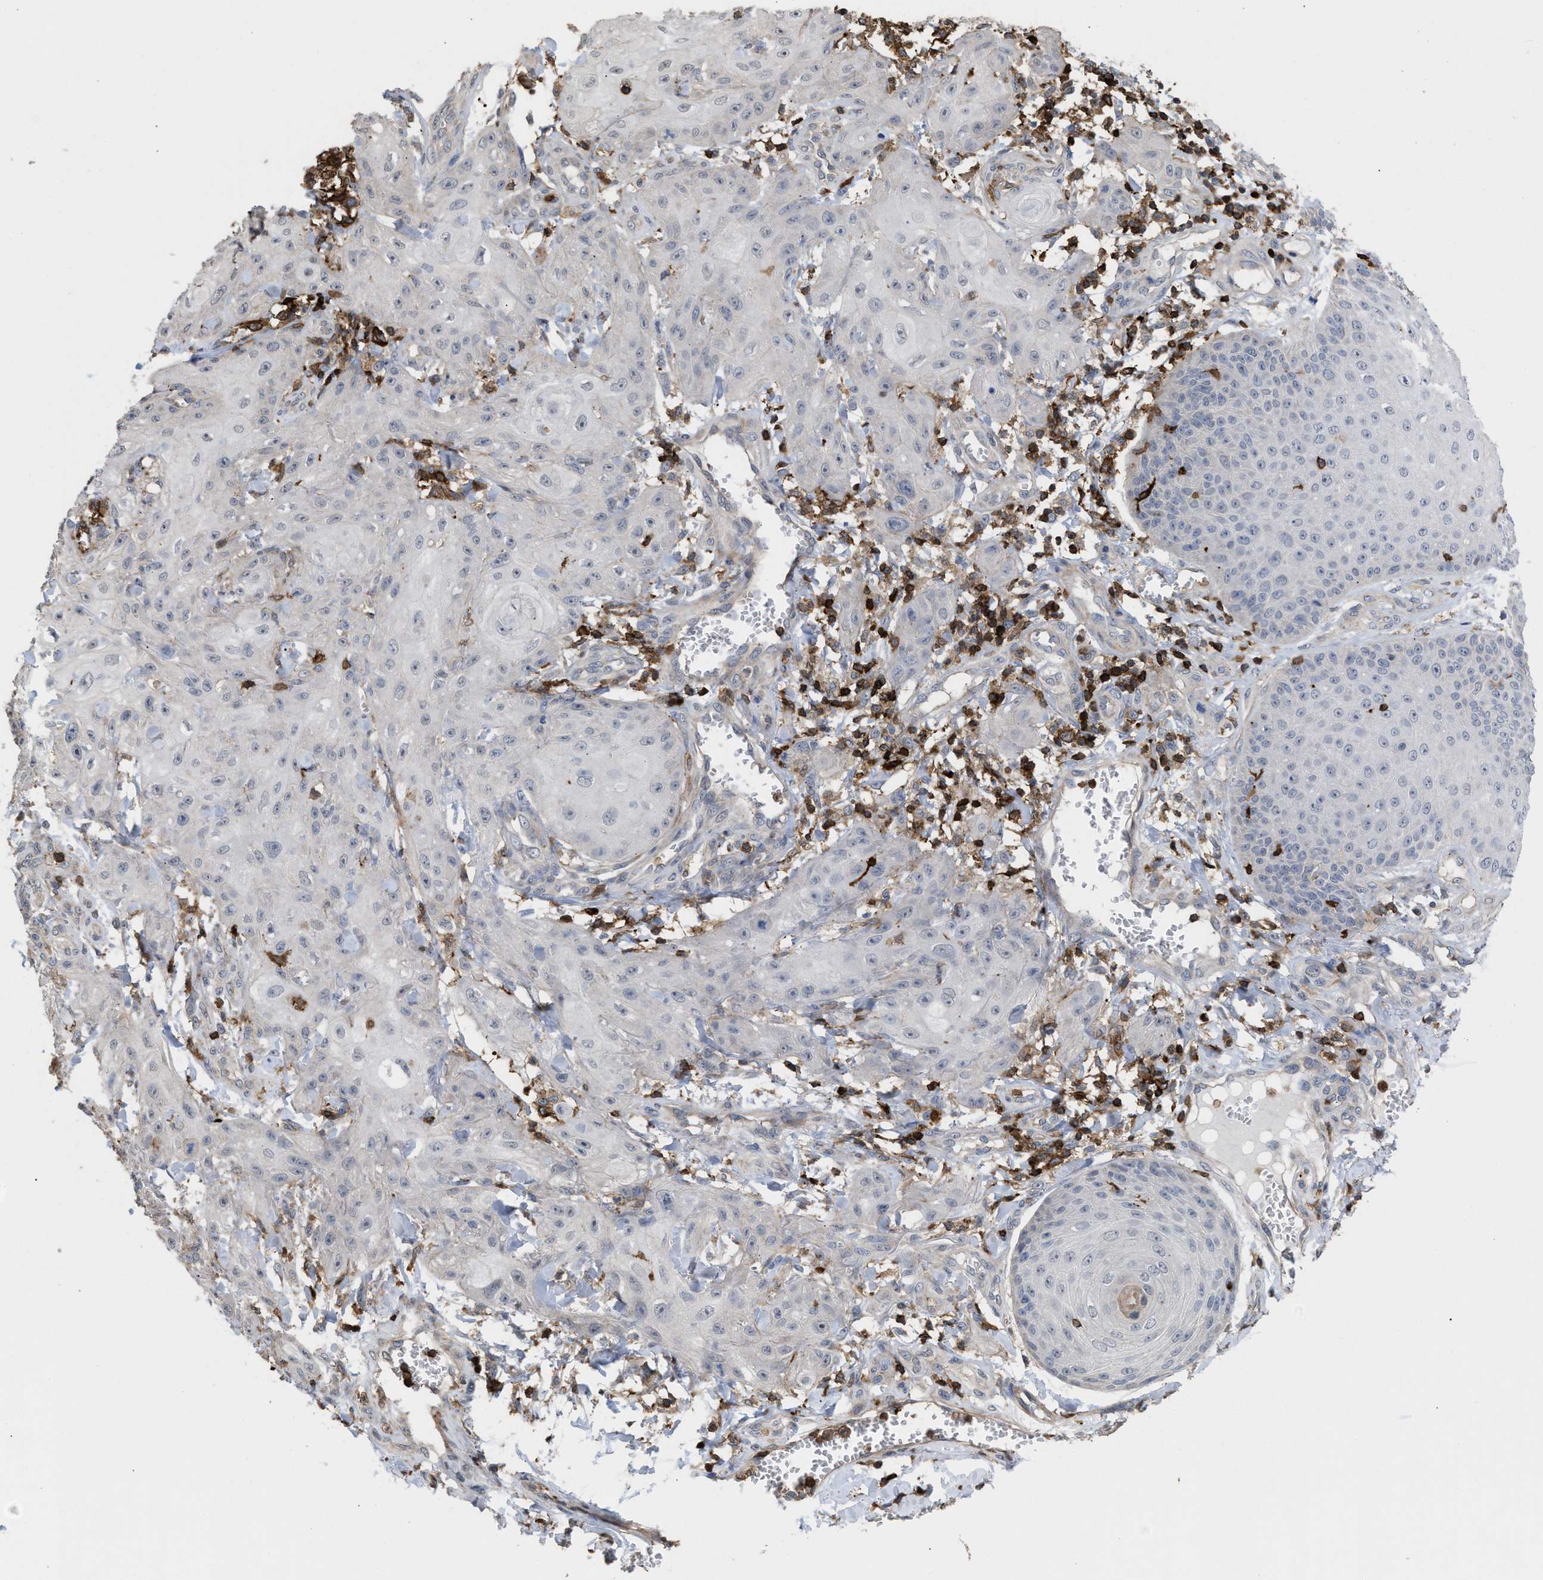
{"staining": {"intensity": "negative", "quantity": "none", "location": "none"}, "tissue": "skin cancer", "cell_type": "Tumor cells", "image_type": "cancer", "snomed": [{"axis": "morphology", "description": "Squamous cell carcinoma, NOS"}, {"axis": "topography", "description": "Skin"}], "caption": "Squamous cell carcinoma (skin) stained for a protein using IHC shows no positivity tumor cells.", "gene": "PTPRE", "patient": {"sex": "male", "age": 74}}